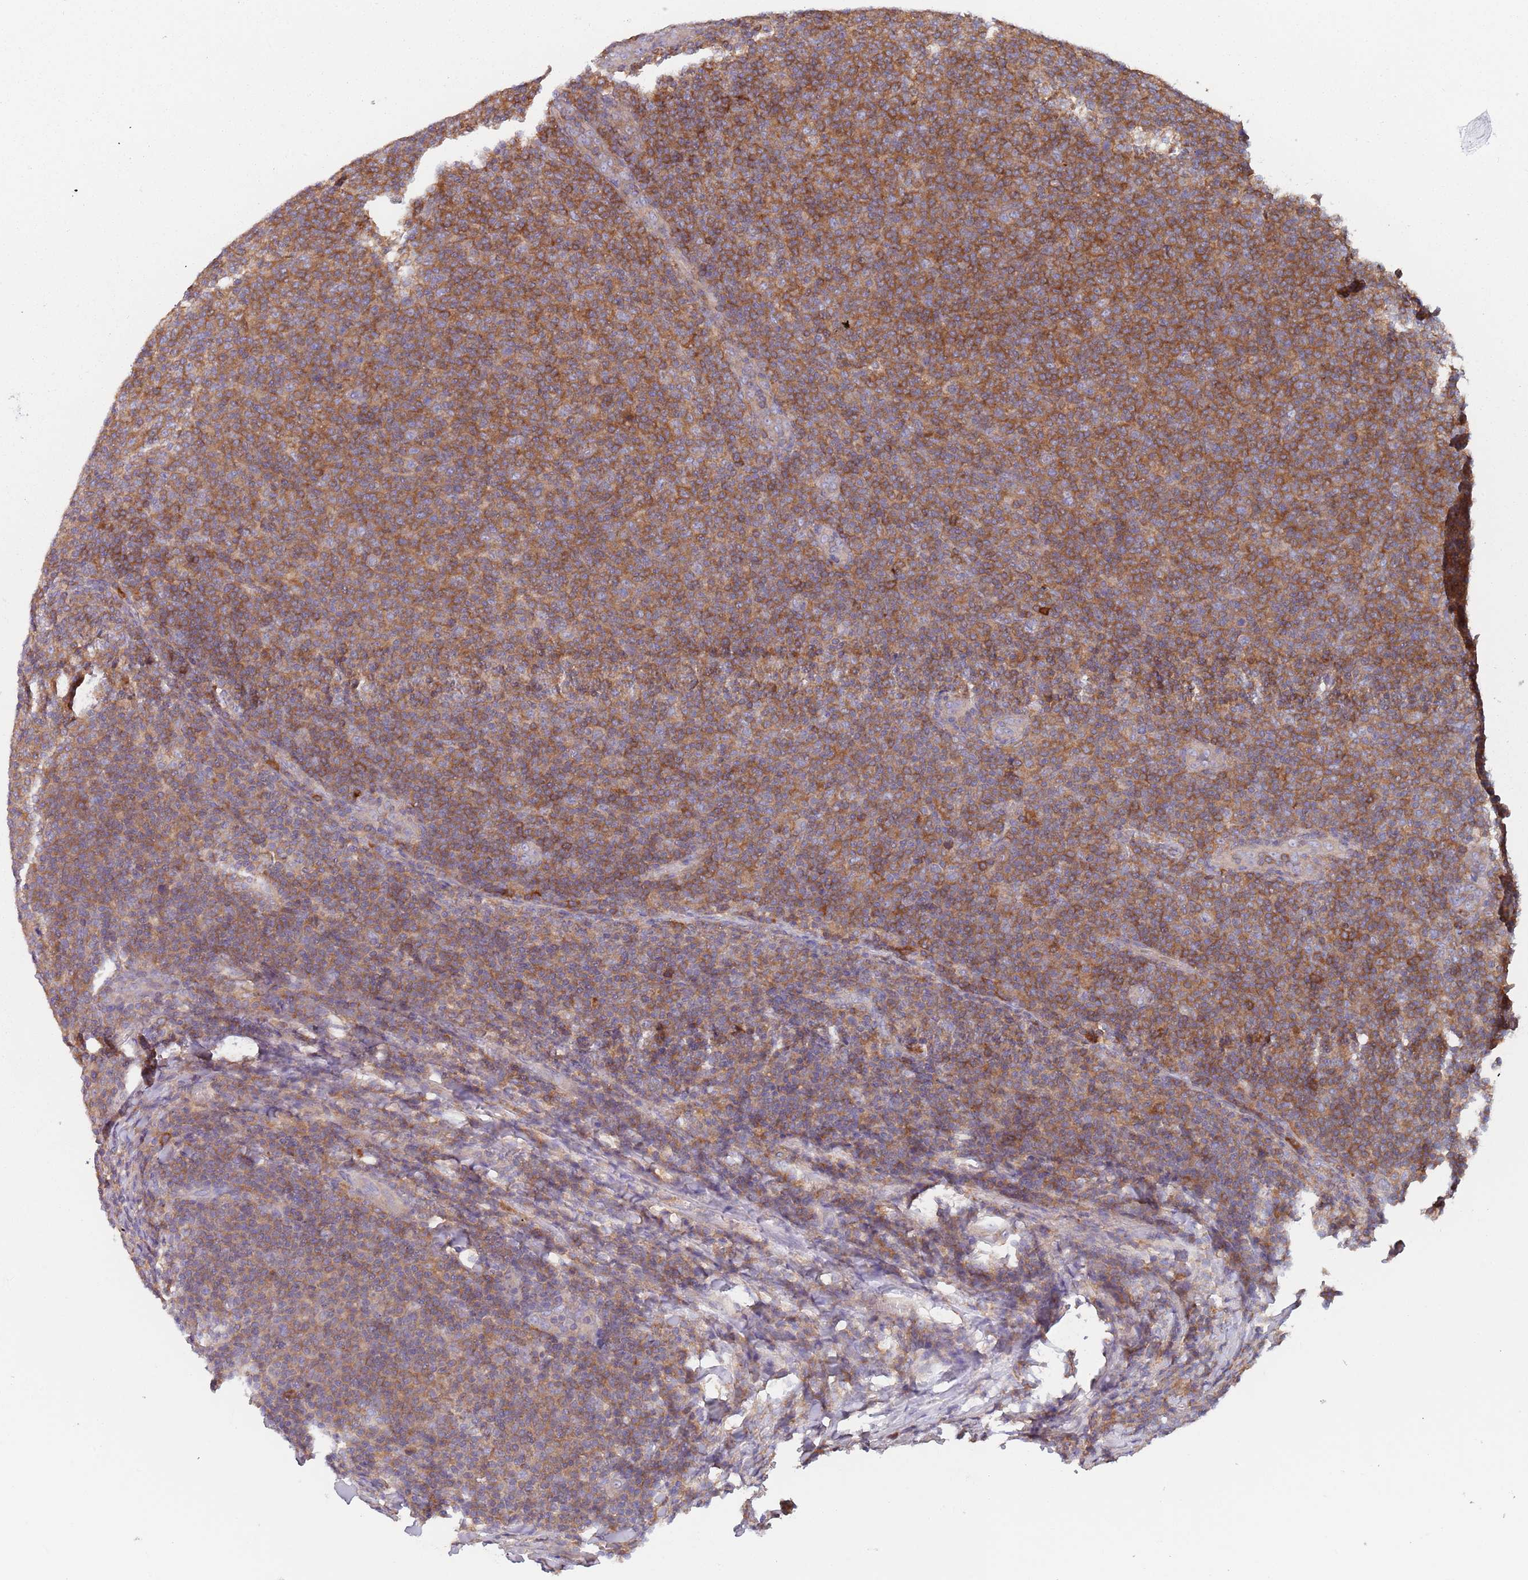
{"staining": {"intensity": "moderate", "quantity": ">75%", "location": "cytoplasmic/membranous"}, "tissue": "lymphoma", "cell_type": "Tumor cells", "image_type": "cancer", "snomed": [{"axis": "morphology", "description": "Malignant lymphoma, non-Hodgkin's type, Low grade"}, {"axis": "topography", "description": "Lymph node"}], "caption": "Tumor cells show medium levels of moderate cytoplasmic/membranous staining in approximately >75% of cells in lymphoma.", "gene": "GDI2", "patient": {"sex": "male", "age": 66}}